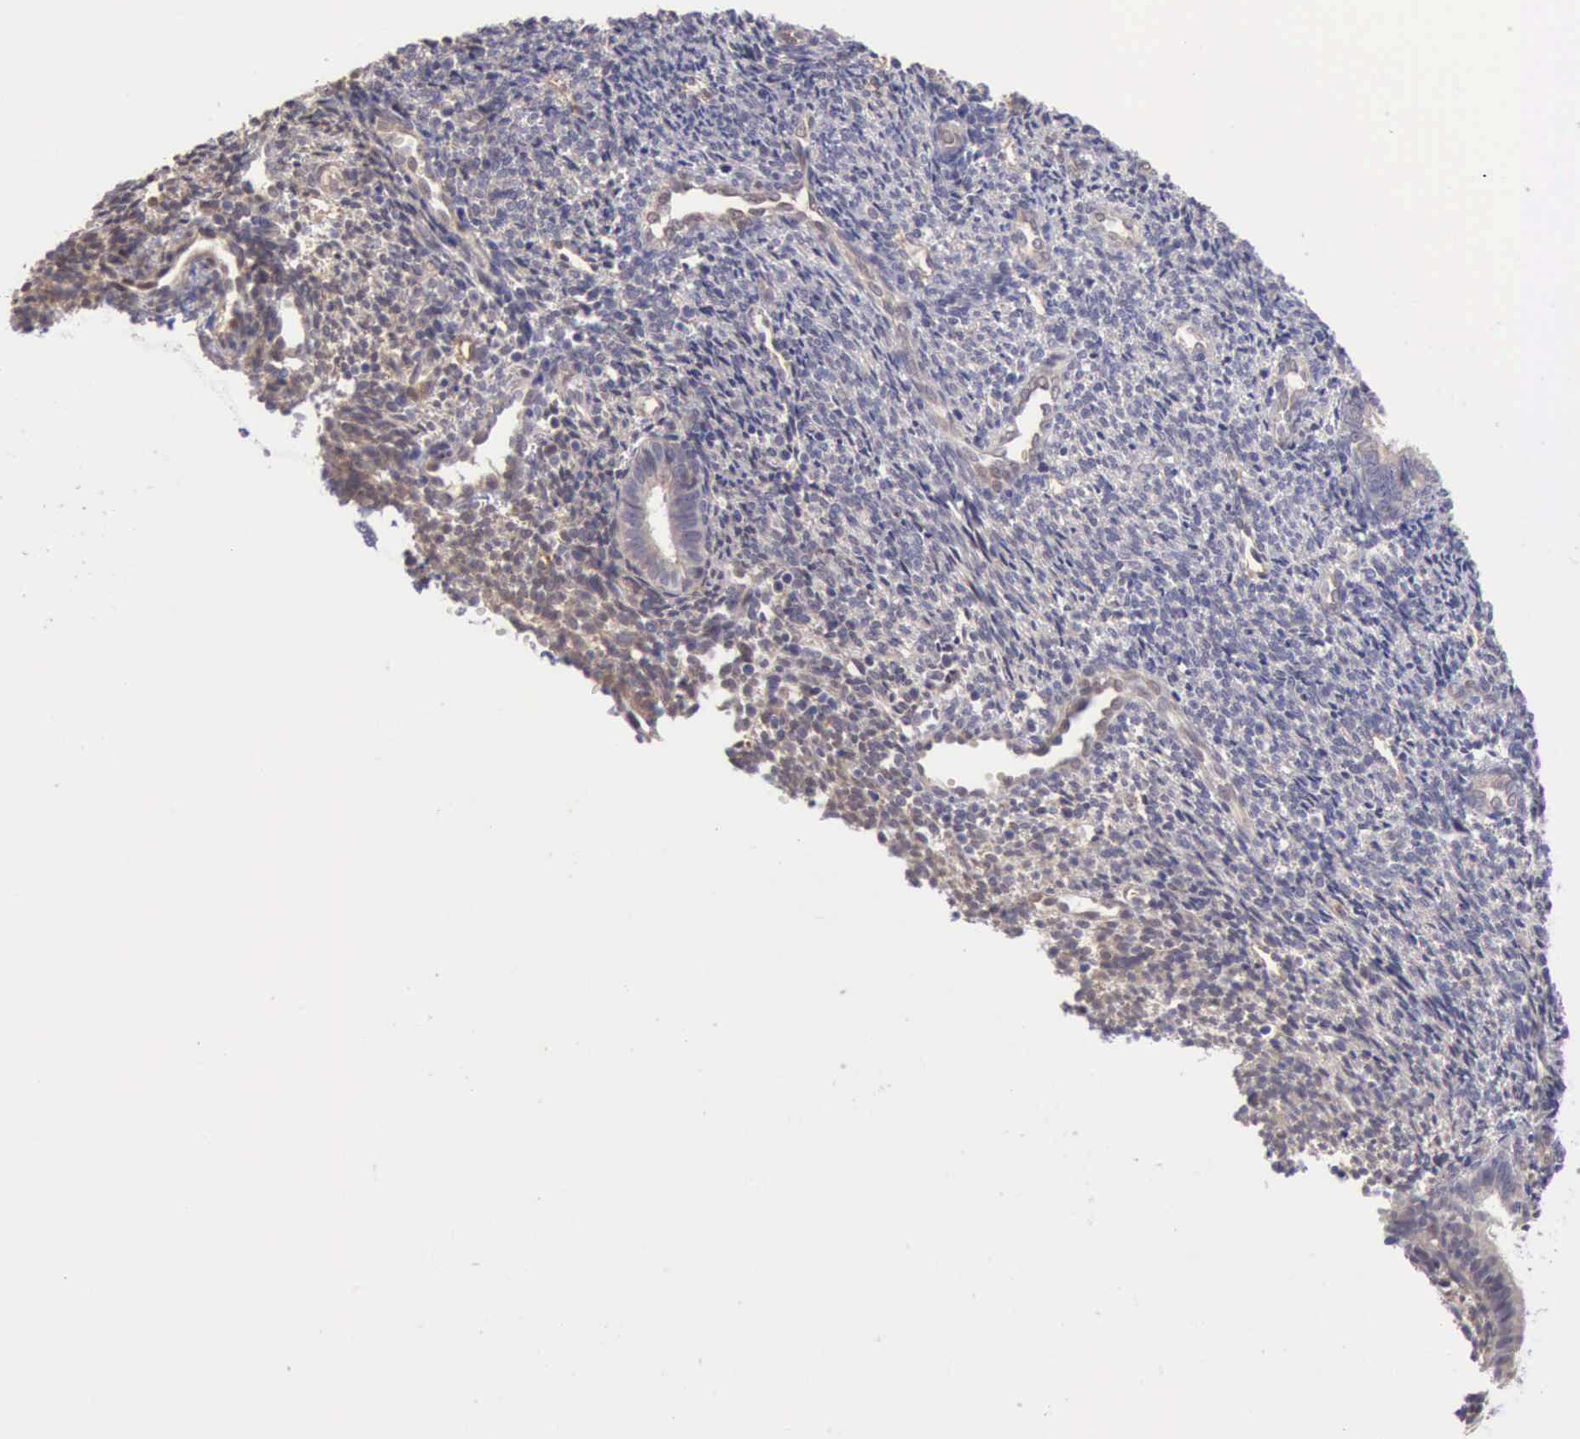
{"staining": {"intensity": "negative", "quantity": "none", "location": "none"}, "tissue": "endometrium", "cell_type": "Cells in endometrial stroma", "image_type": "normal", "snomed": [{"axis": "morphology", "description": "Normal tissue, NOS"}, {"axis": "topography", "description": "Endometrium"}], "caption": "This is an immunohistochemistry (IHC) photomicrograph of normal endometrium. There is no positivity in cells in endometrial stroma.", "gene": "DNAJB7", "patient": {"sex": "female", "age": 27}}